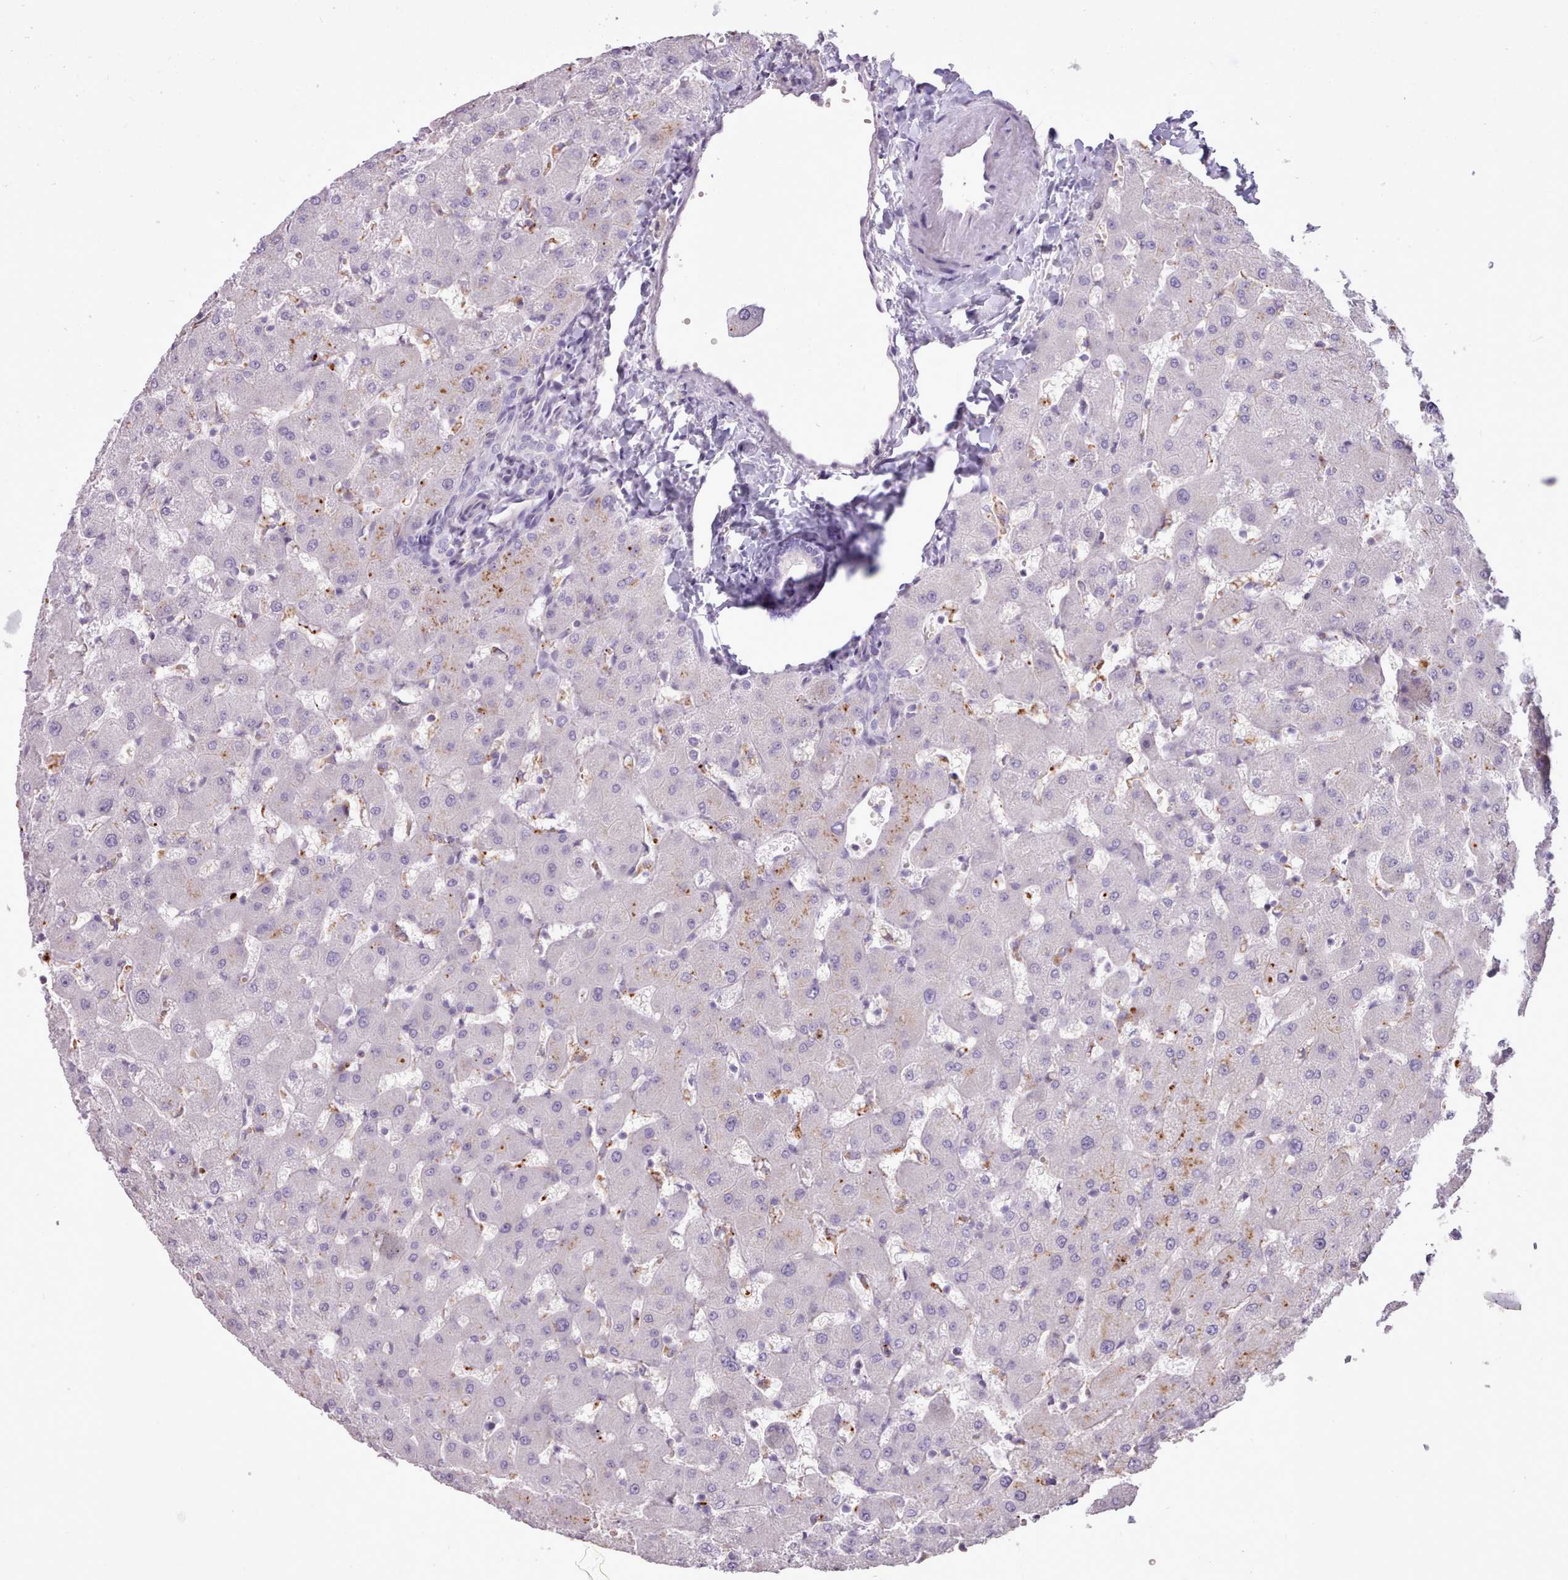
{"staining": {"intensity": "negative", "quantity": "none", "location": "none"}, "tissue": "liver", "cell_type": "Cholangiocytes", "image_type": "normal", "snomed": [{"axis": "morphology", "description": "Normal tissue, NOS"}, {"axis": "topography", "description": "Liver"}], "caption": "Immunohistochemistry (IHC) photomicrograph of normal liver: liver stained with DAB displays no significant protein staining in cholangiocytes.", "gene": "ATRAID", "patient": {"sex": "female", "age": 63}}